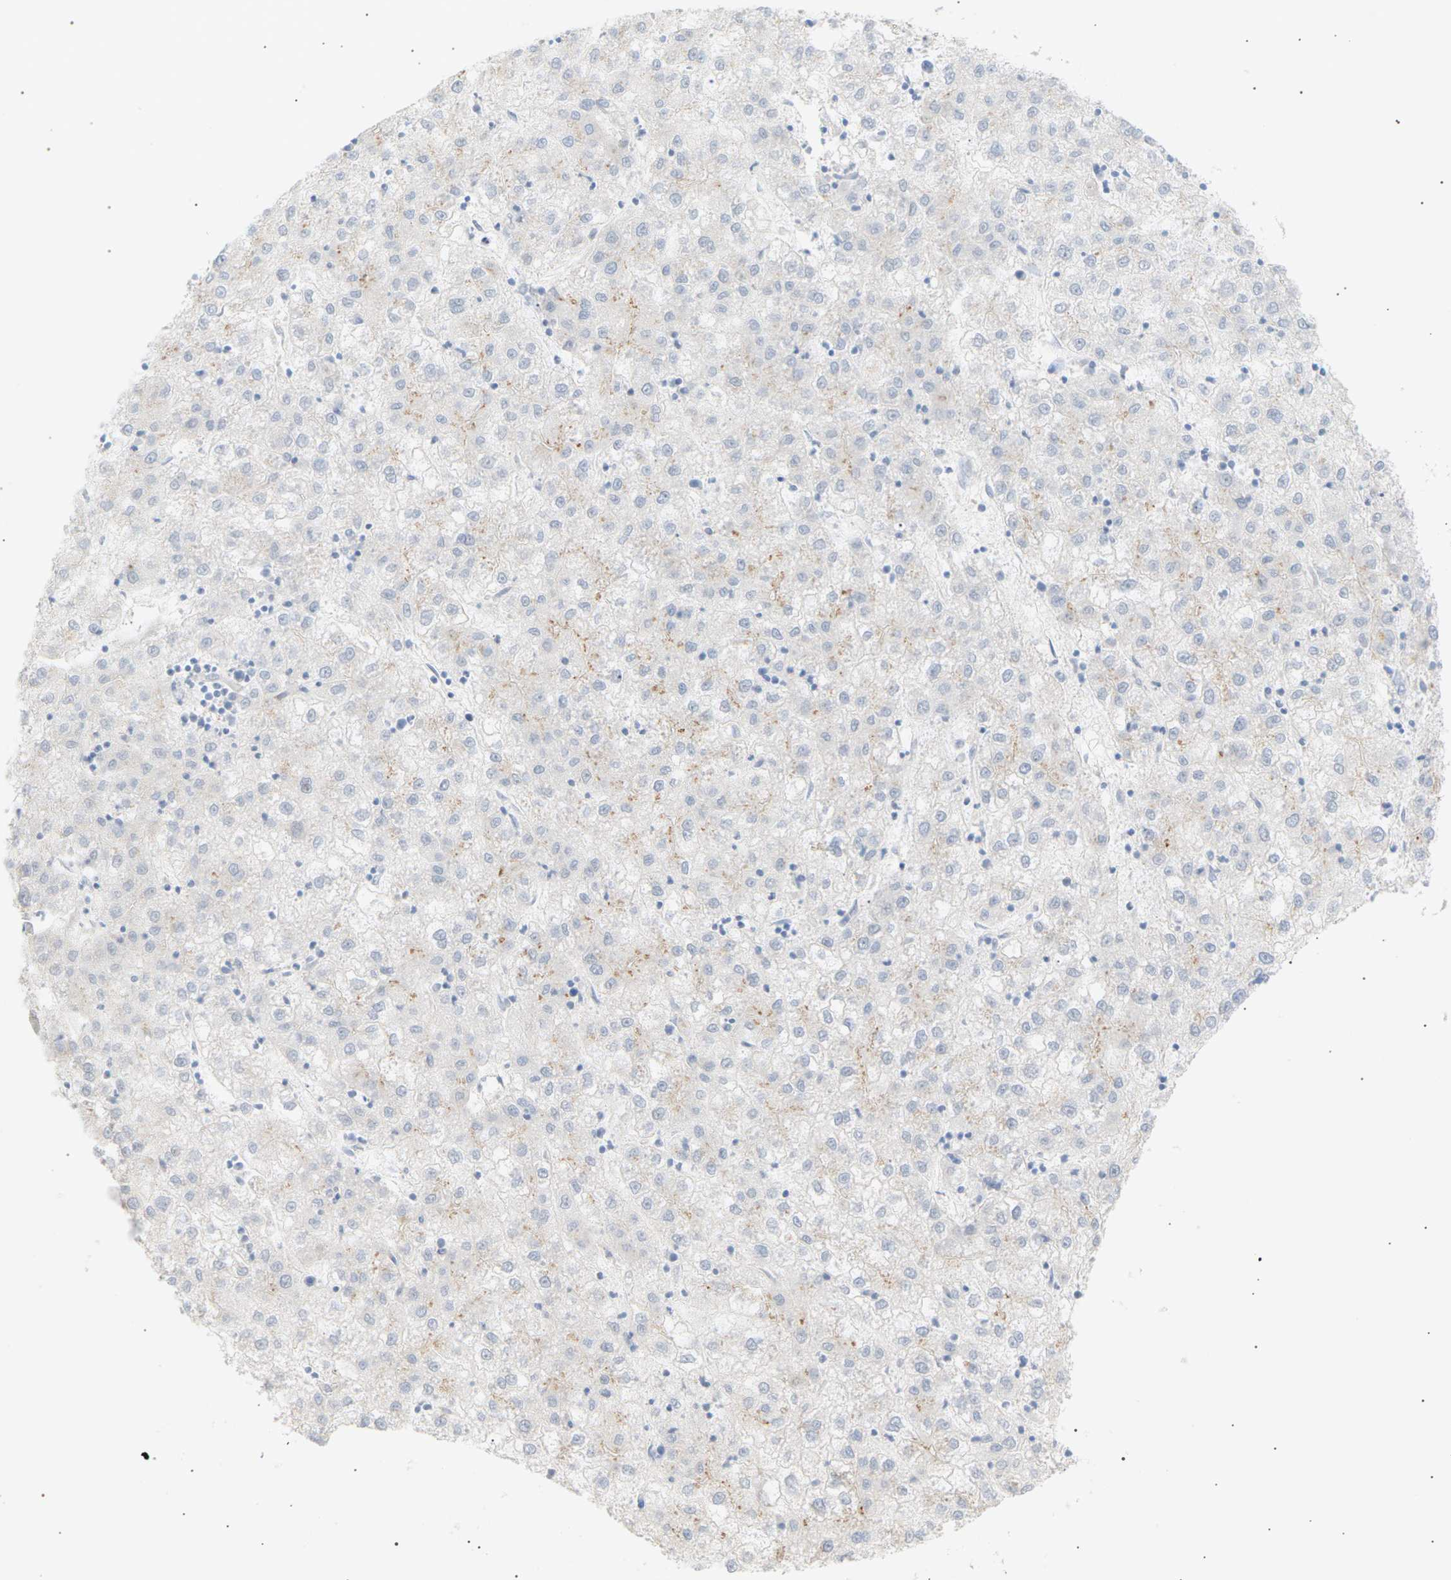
{"staining": {"intensity": "weak", "quantity": "<25%", "location": "cytoplasmic/membranous"}, "tissue": "liver cancer", "cell_type": "Tumor cells", "image_type": "cancer", "snomed": [{"axis": "morphology", "description": "Carcinoma, Hepatocellular, NOS"}, {"axis": "topography", "description": "Liver"}], "caption": "Immunohistochemistry of liver hepatocellular carcinoma demonstrates no expression in tumor cells. (DAB immunohistochemistry with hematoxylin counter stain).", "gene": "CLU", "patient": {"sex": "male", "age": 72}}